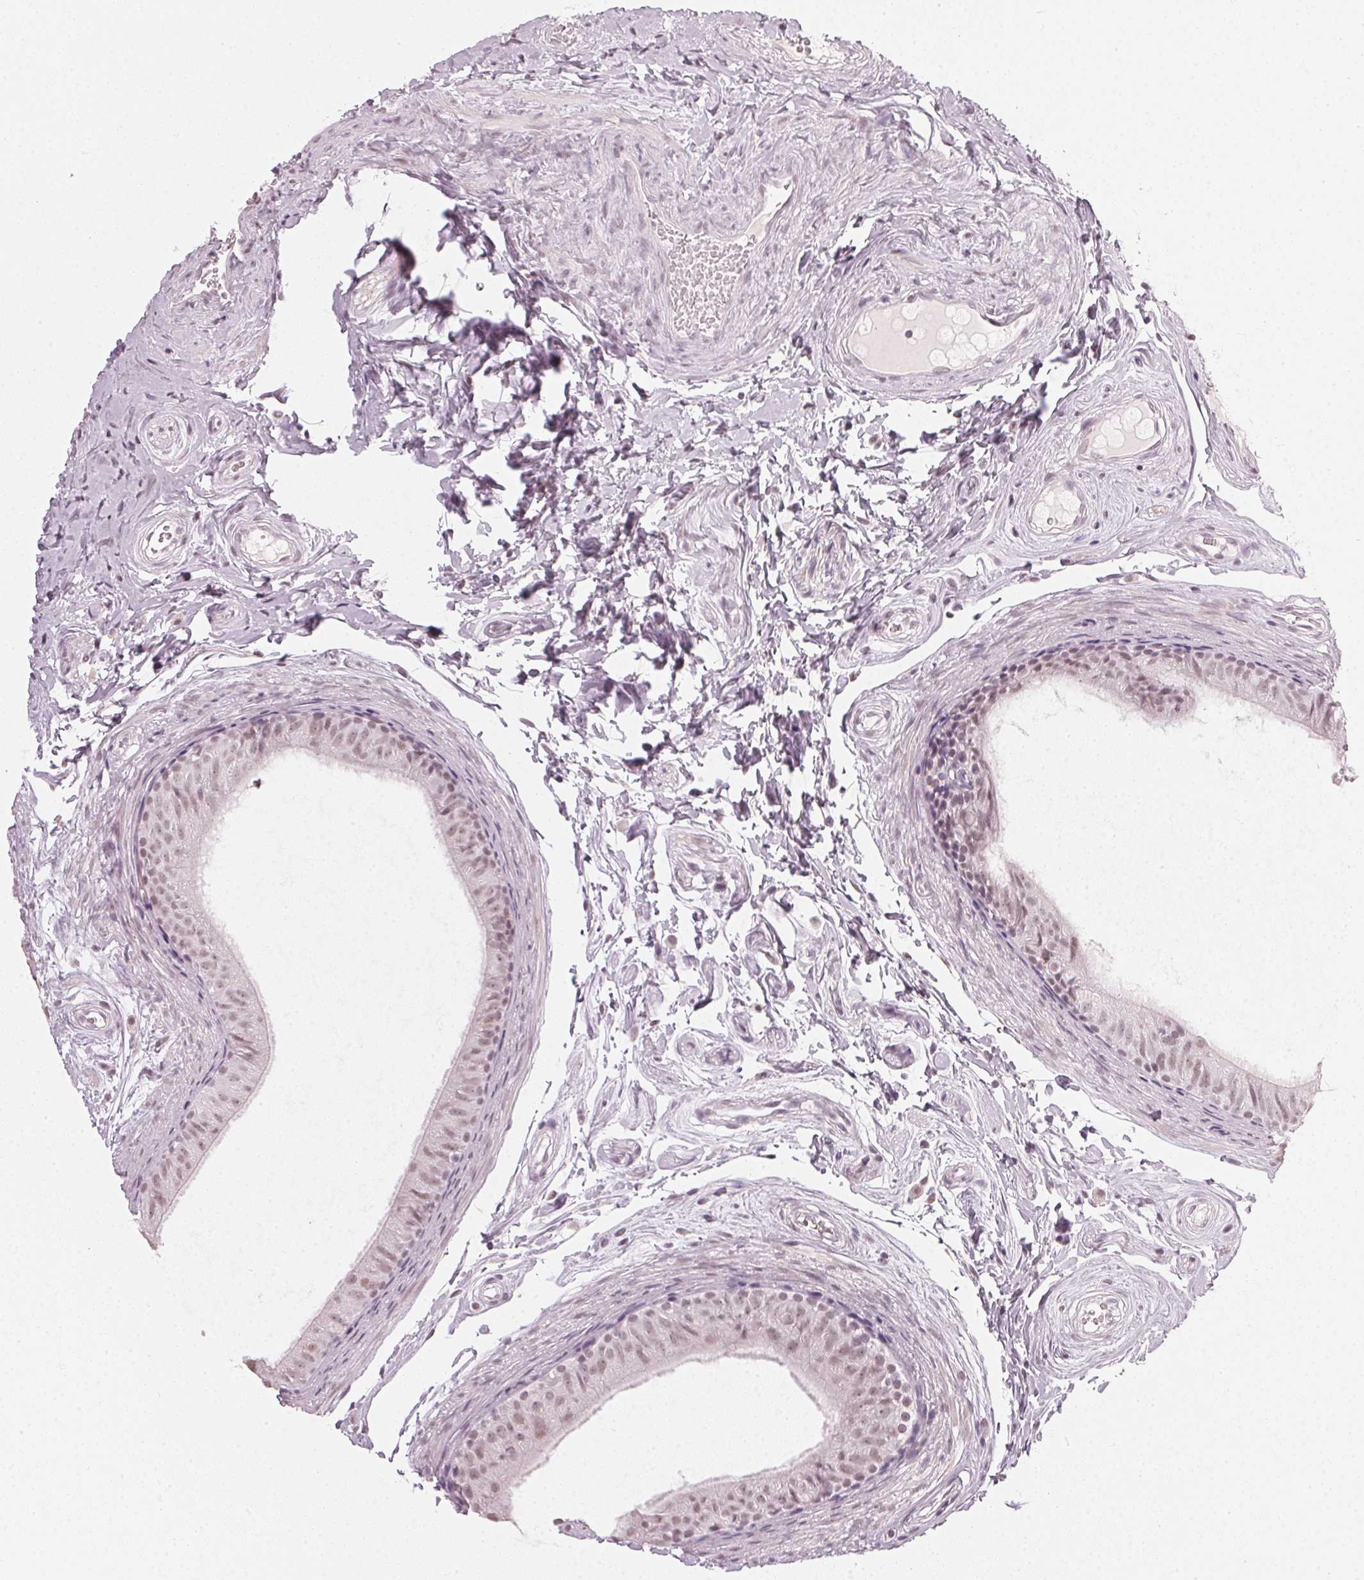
{"staining": {"intensity": "weak", "quantity": ">75%", "location": "nuclear"}, "tissue": "epididymis", "cell_type": "Glandular cells", "image_type": "normal", "snomed": [{"axis": "morphology", "description": "Normal tissue, NOS"}, {"axis": "topography", "description": "Epididymis"}], "caption": "A micrograph showing weak nuclear staining in approximately >75% of glandular cells in normal epididymis, as visualized by brown immunohistochemical staining.", "gene": "DNAJC6", "patient": {"sex": "male", "age": 45}}